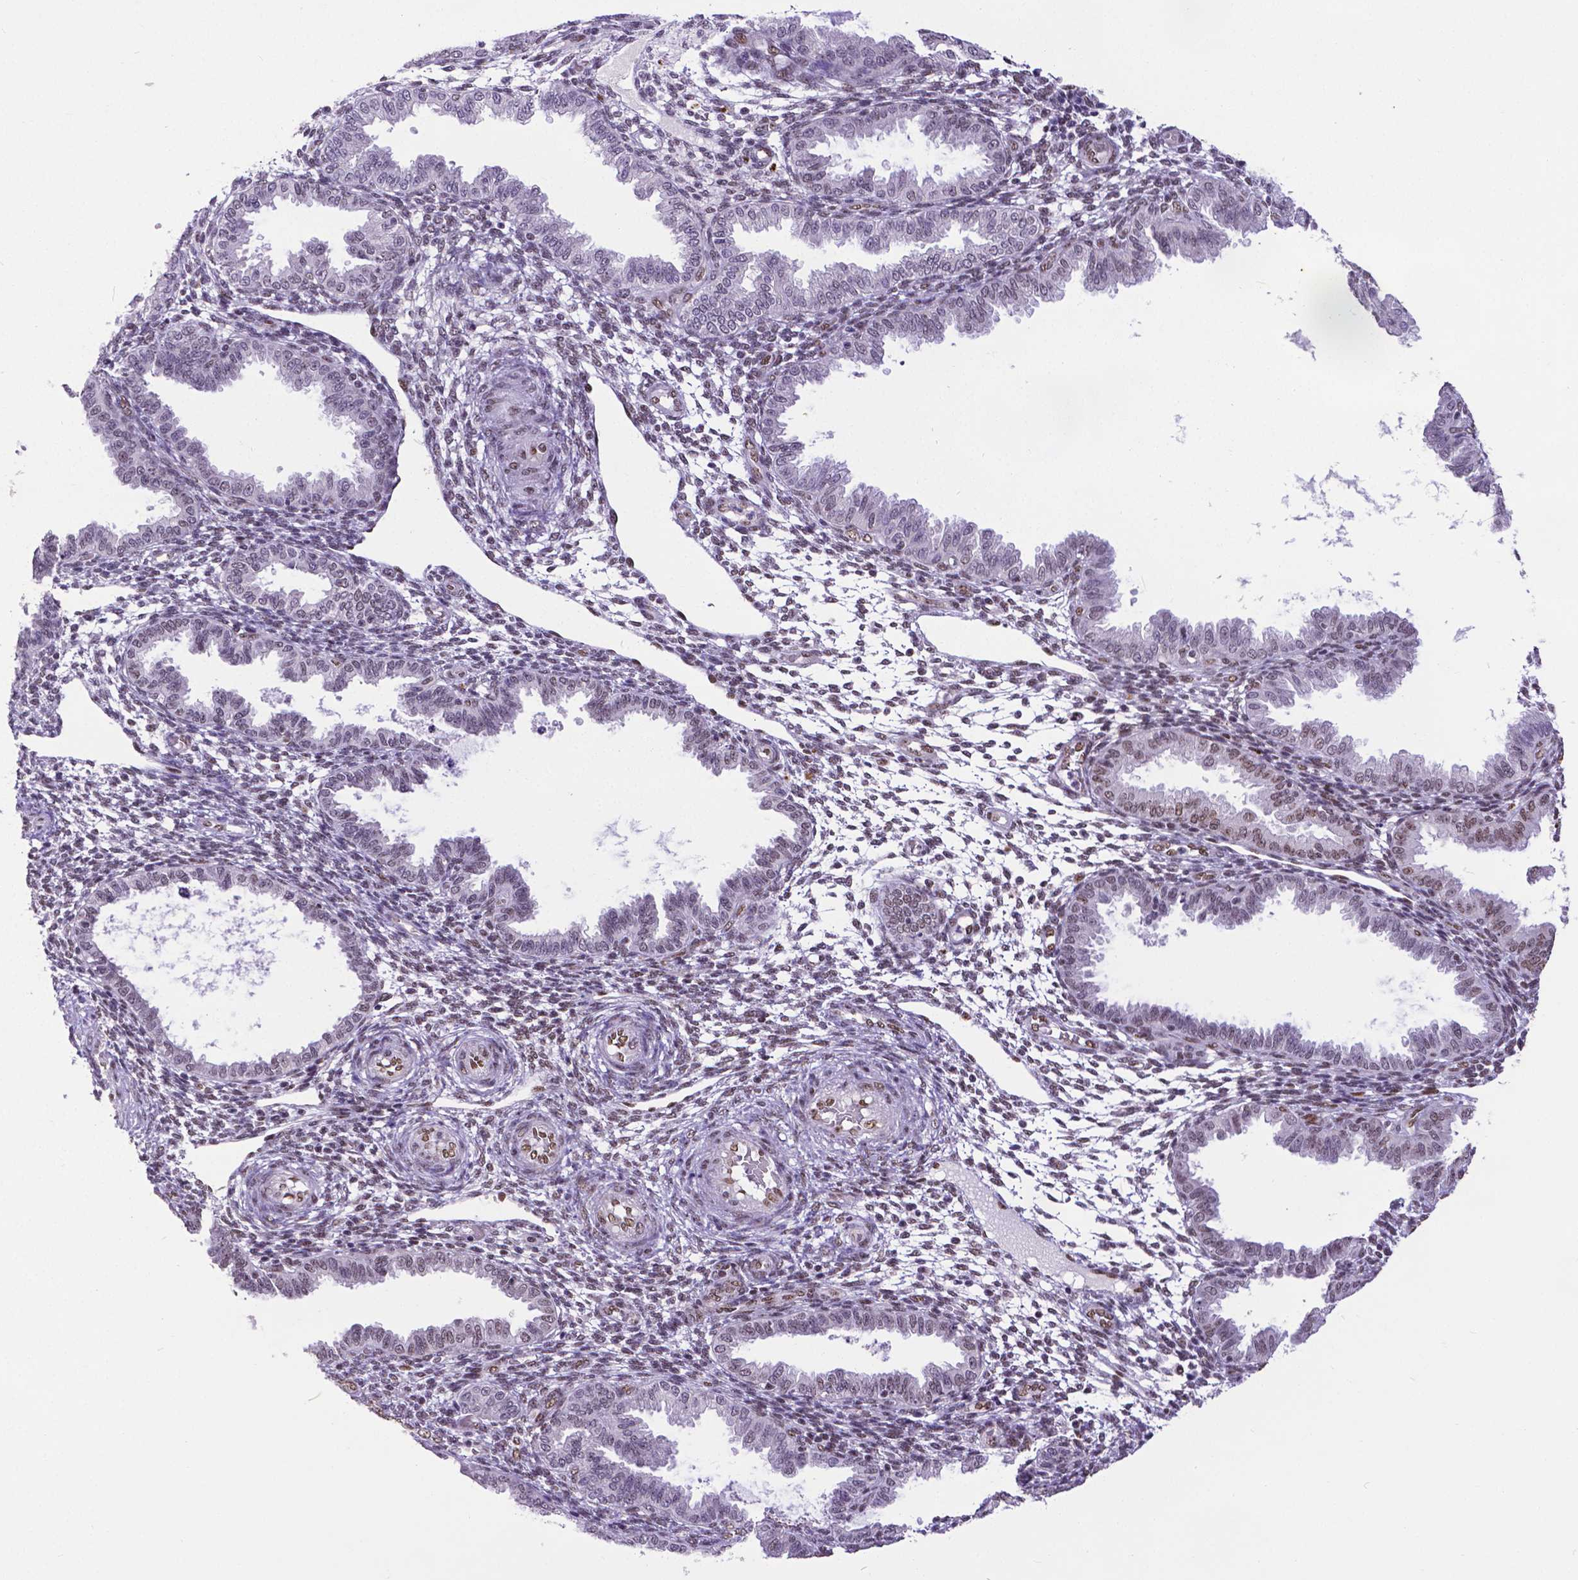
{"staining": {"intensity": "moderate", "quantity": "<25%", "location": "nuclear"}, "tissue": "endometrium", "cell_type": "Cells in endometrial stroma", "image_type": "normal", "snomed": [{"axis": "morphology", "description": "Normal tissue, NOS"}, {"axis": "topography", "description": "Endometrium"}], "caption": "A brown stain shows moderate nuclear expression of a protein in cells in endometrial stroma of normal human endometrium. Using DAB (brown) and hematoxylin (blue) stains, captured at high magnification using brightfield microscopy.", "gene": "ATRX", "patient": {"sex": "female", "age": 33}}